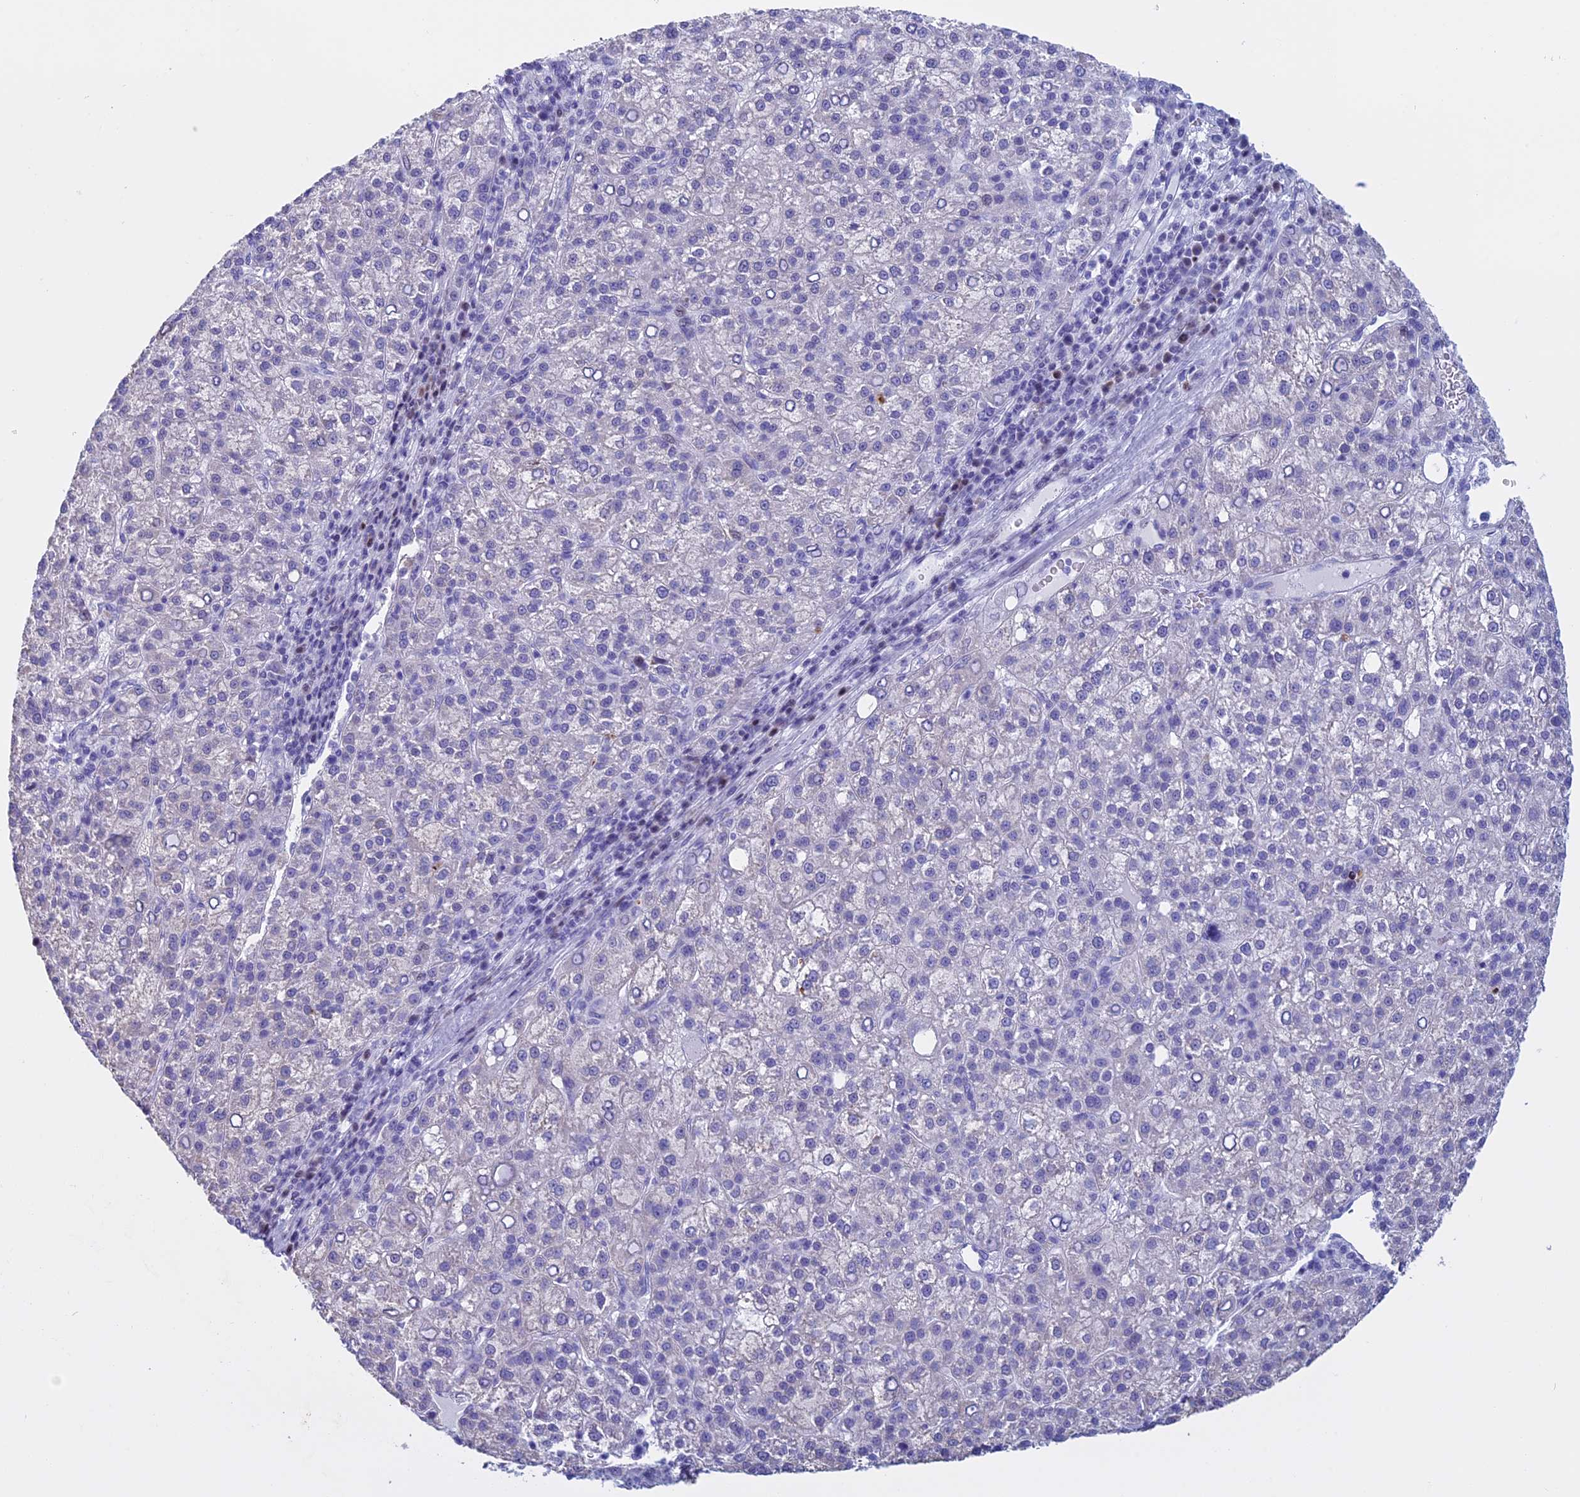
{"staining": {"intensity": "negative", "quantity": "none", "location": "none"}, "tissue": "liver cancer", "cell_type": "Tumor cells", "image_type": "cancer", "snomed": [{"axis": "morphology", "description": "Carcinoma, Hepatocellular, NOS"}, {"axis": "topography", "description": "Liver"}], "caption": "Immunohistochemical staining of human liver cancer (hepatocellular carcinoma) demonstrates no significant positivity in tumor cells.", "gene": "KCTD21", "patient": {"sex": "female", "age": 58}}